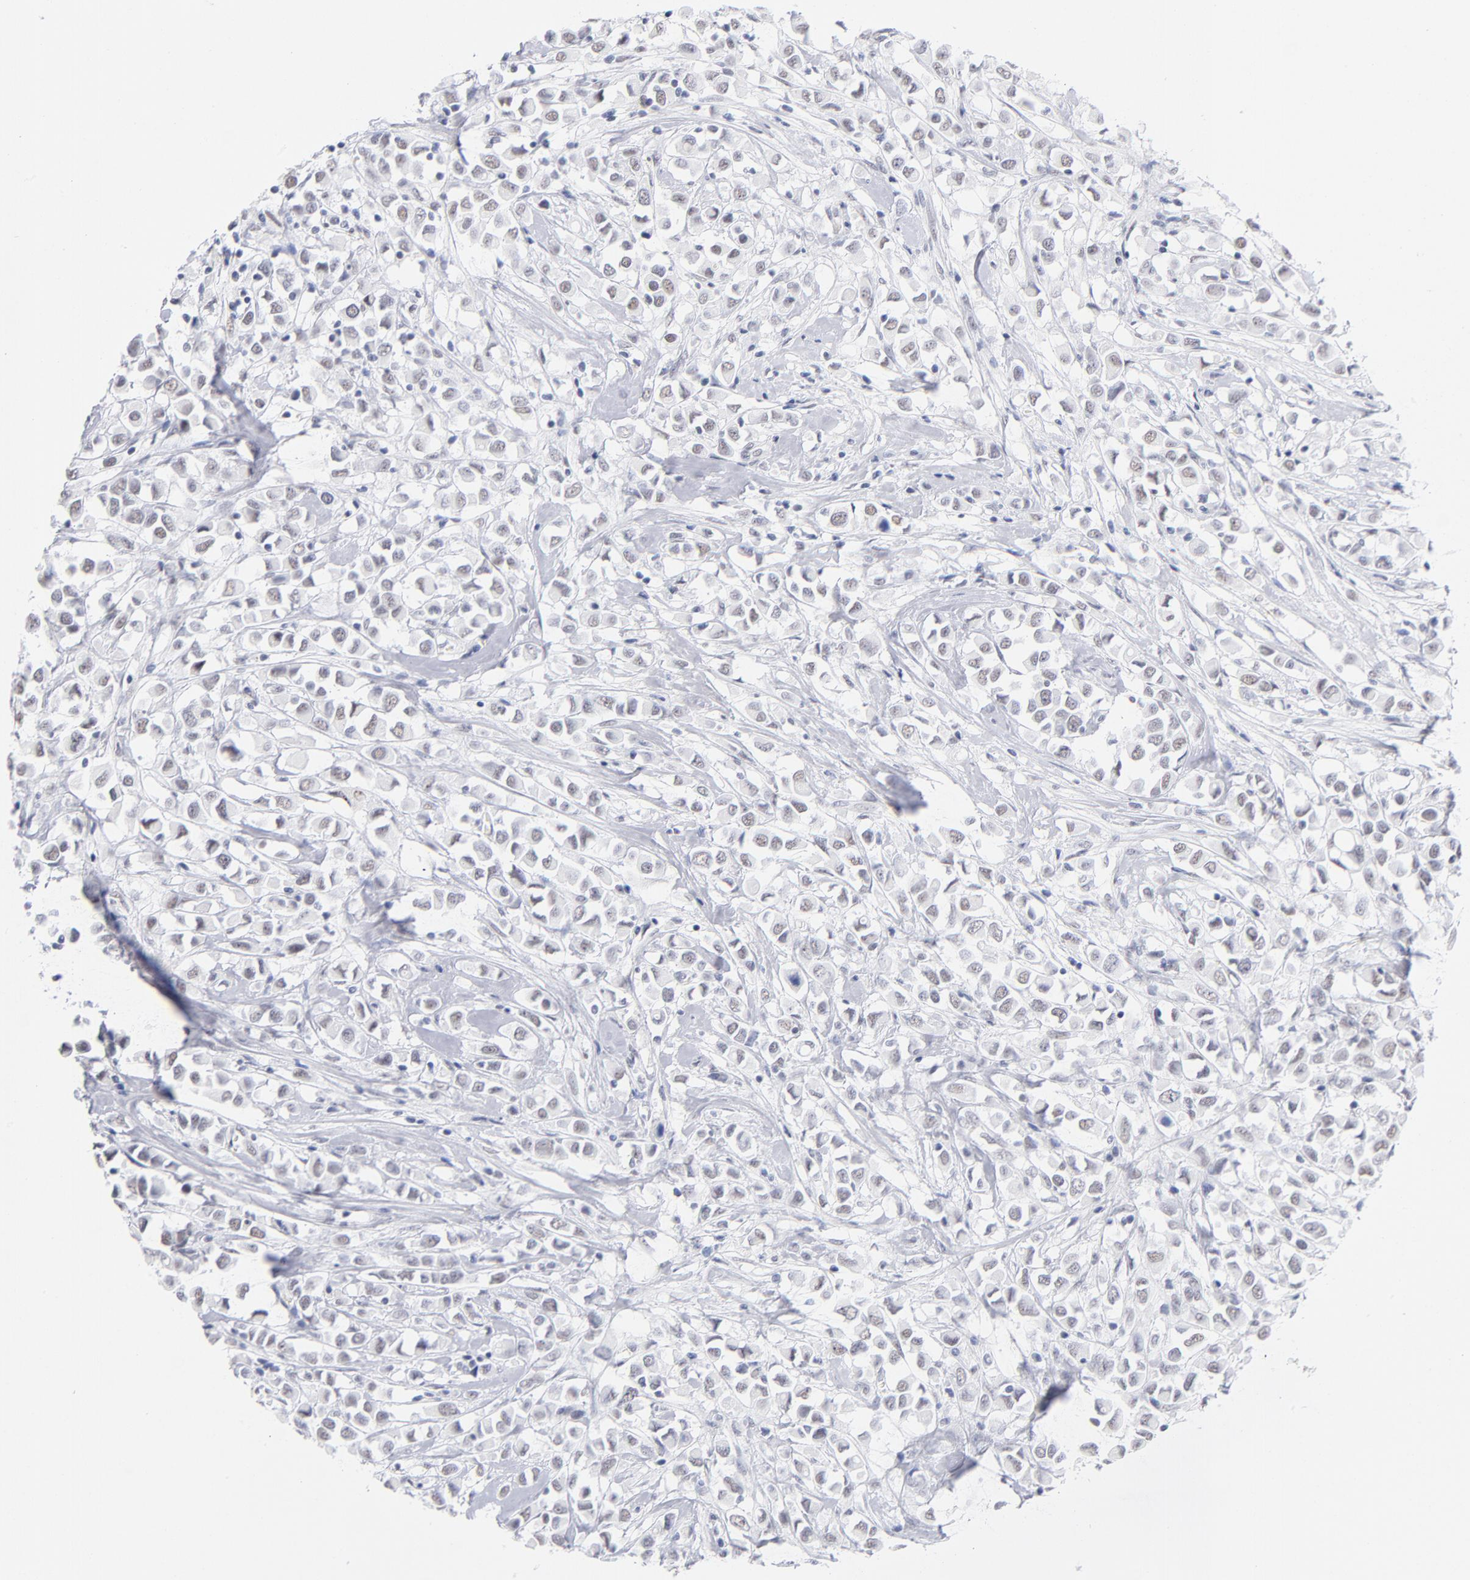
{"staining": {"intensity": "weak", "quantity": "<25%", "location": "nuclear"}, "tissue": "breast cancer", "cell_type": "Tumor cells", "image_type": "cancer", "snomed": [{"axis": "morphology", "description": "Duct carcinoma"}, {"axis": "topography", "description": "Breast"}], "caption": "A micrograph of breast invasive ductal carcinoma stained for a protein shows no brown staining in tumor cells.", "gene": "SNRPB", "patient": {"sex": "female", "age": 61}}